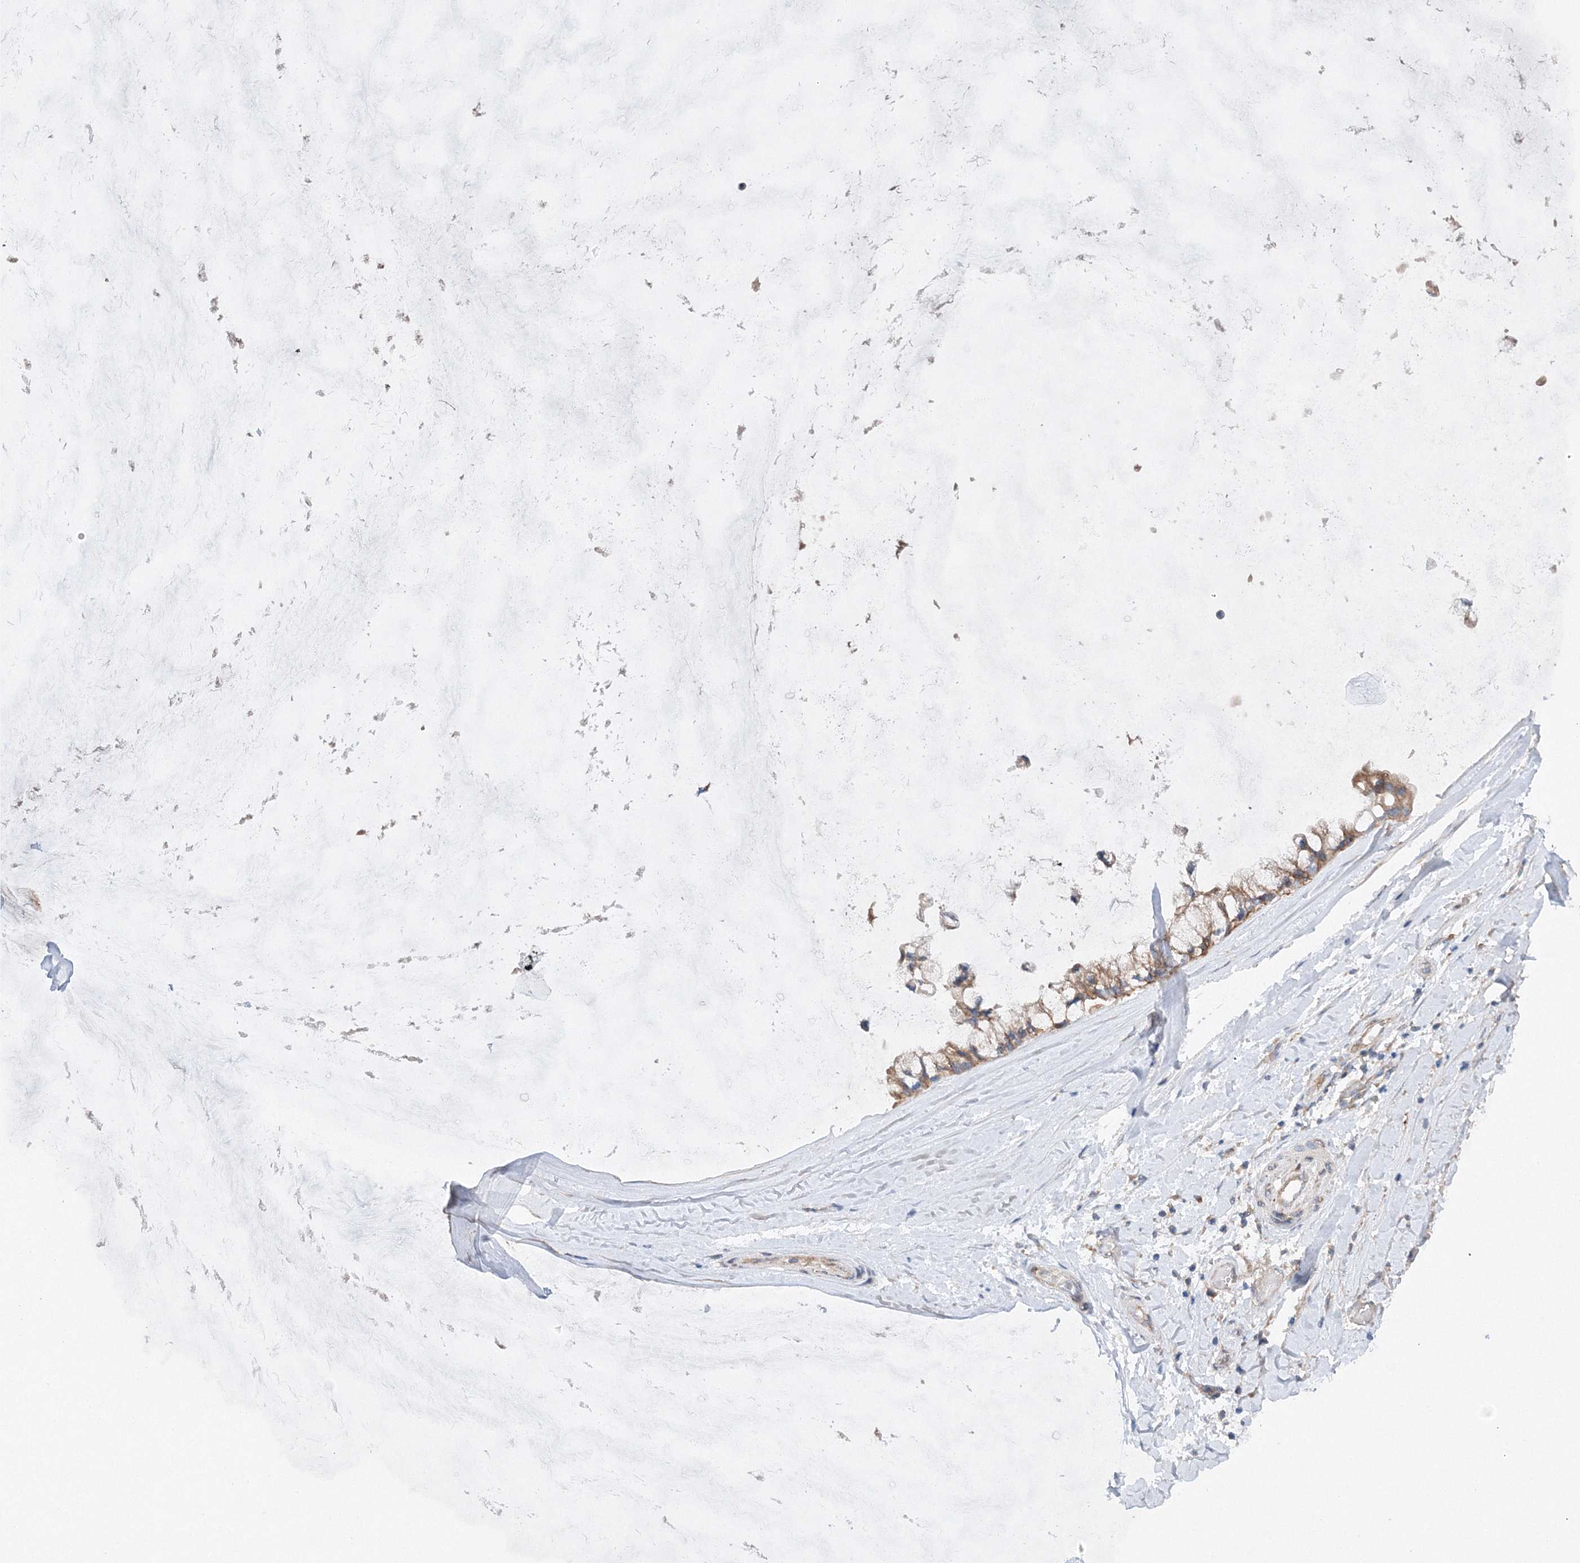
{"staining": {"intensity": "moderate", "quantity": ">75%", "location": "cytoplasmic/membranous"}, "tissue": "ovarian cancer", "cell_type": "Tumor cells", "image_type": "cancer", "snomed": [{"axis": "morphology", "description": "Cystadenocarcinoma, mucinous, NOS"}, {"axis": "topography", "description": "Ovary"}], "caption": "A medium amount of moderate cytoplasmic/membranous staining is appreciated in approximately >75% of tumor cells in ovarian cancer (mucinous cystadenocarcinoma) tissue.", "gene": "SLC36A1", "patient": {"sex": "female", "age": 39}}